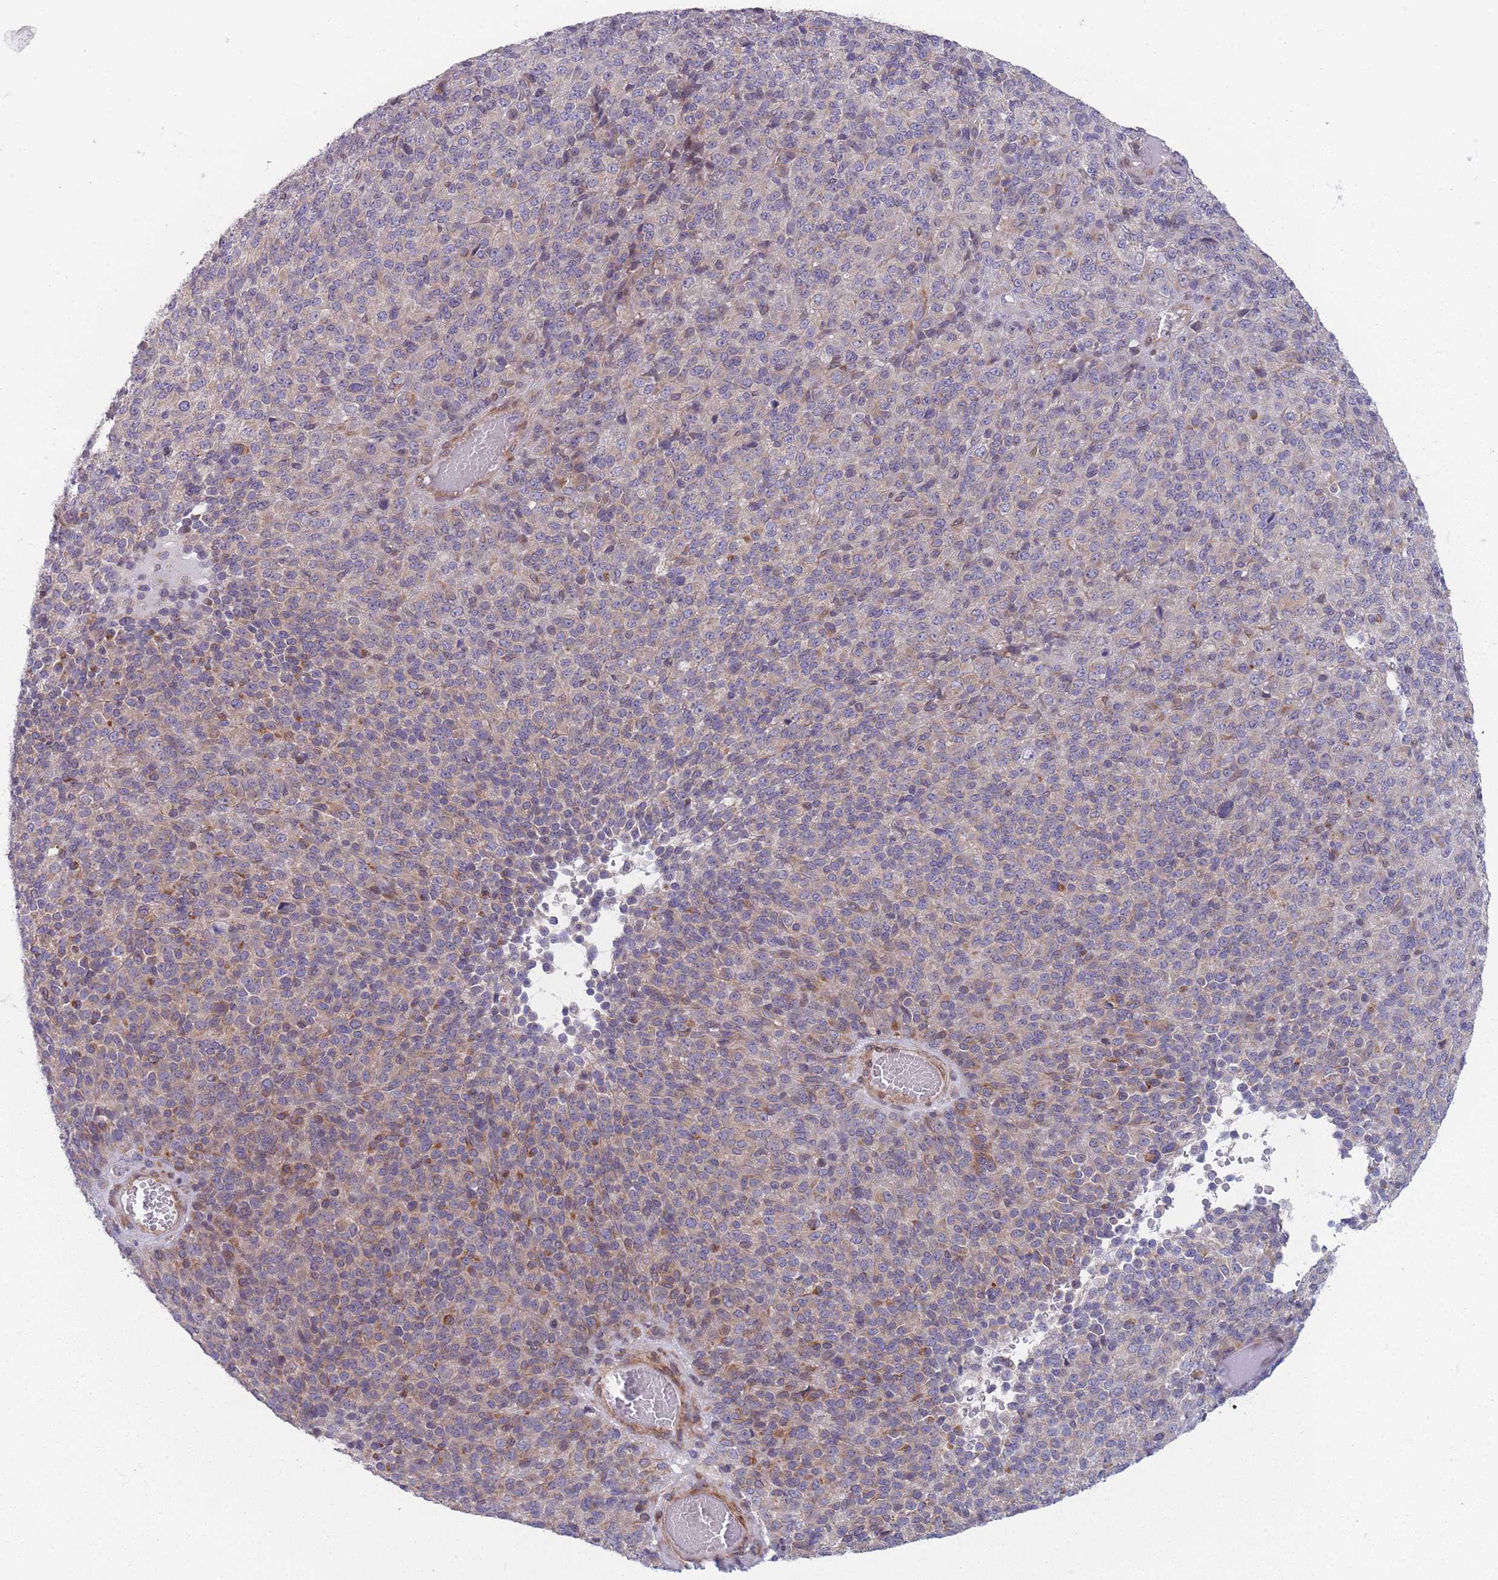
{"staining": {"intensity": "moderate", "quantity": "<25%", "location": "cytoplasmic/membranous"}, "tissue": "melanoma", "cell_type": "Tumor cells", "image_type": "cancer", "snomed": [{"axis": "morphology", "description": "Malignant melanoma, Metastatic site"}, {"axis": "topography", "description": "Brain"}], "caption": "Protein staining demonstrates moderate cytoplasmic/membranous staining in approximately <25% of tumor cells in malignant melanoma (metastatic site).", "gene": "VRK2", "patient": {"sex": "female", "age": 56}}